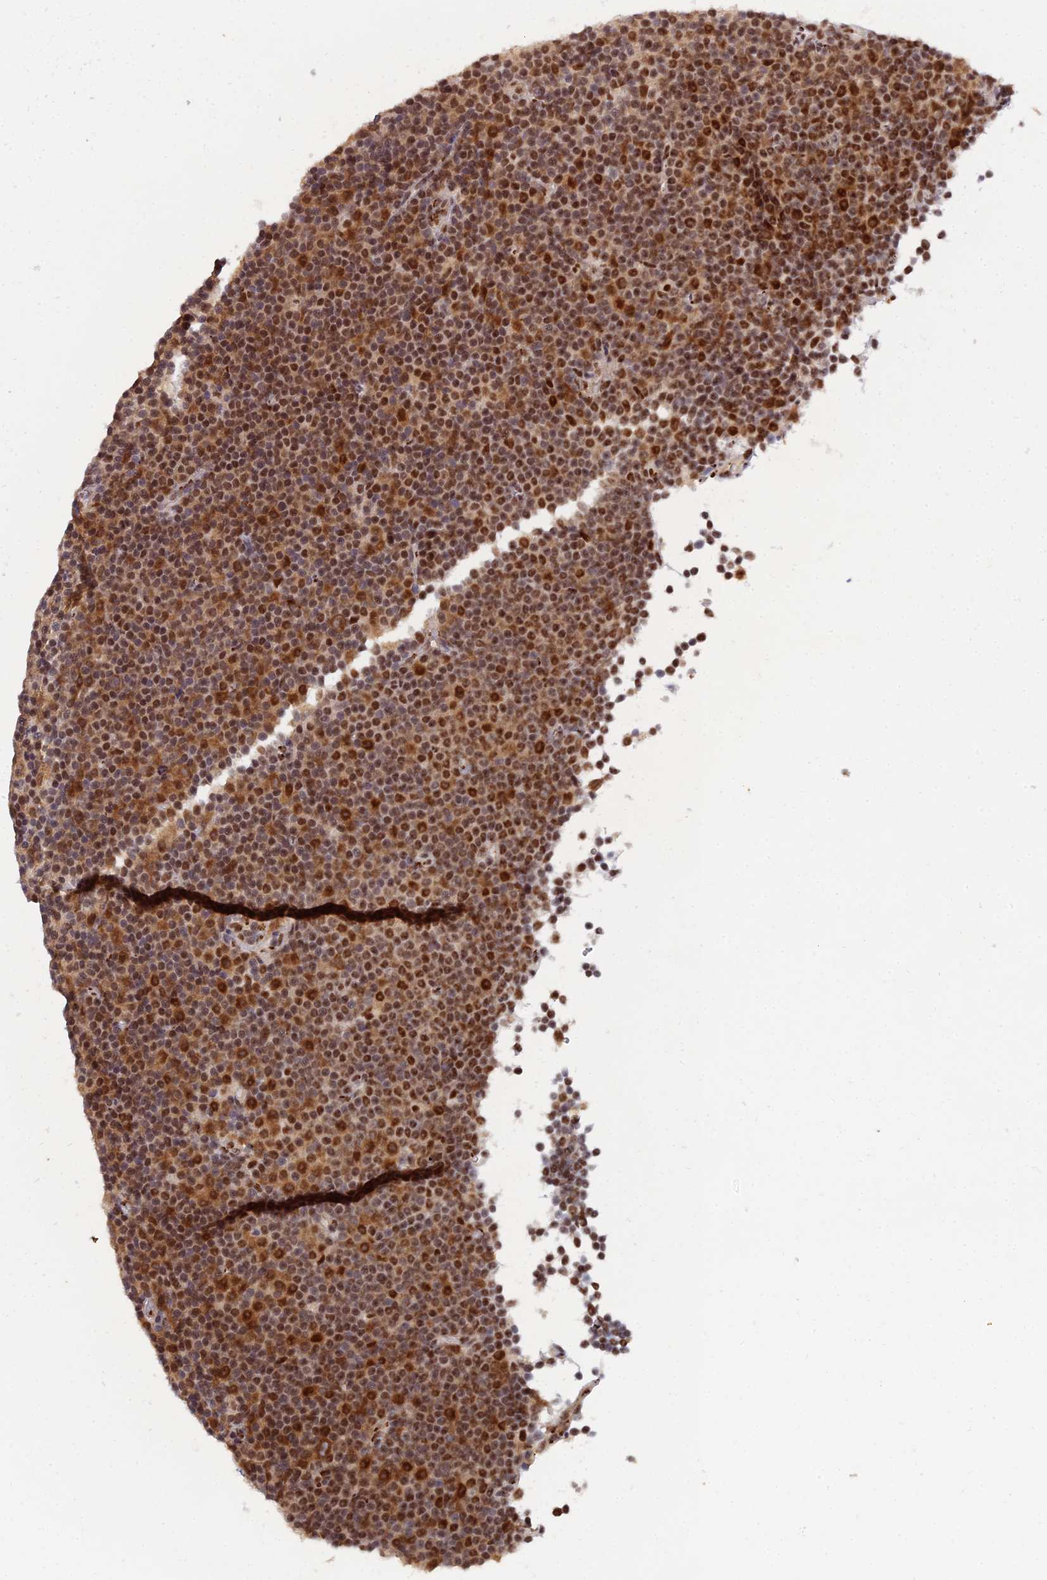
{"staining": {"intensity": "strong", "quantity": ">75%", "location": "cytoplasmic/membranous,nuclear"}, "tissue": "lymphoma", "cell_type": "Tumor cells", "image_type": "cancer", "snomed": [{"axis": "morphology", "description": "Malignant lymphoma, non-Hodgkin's type, Low grade"}, {"axis": "topography", "description": "Lymph node"}], "caption": "Protein analysis of lymphoma tissue shows strong cytoplasmic/membranous and nuclear expression in about >75% of tumor cells.", "gene": "THOC3", "patient": {"sex": "female", "age": 67}}